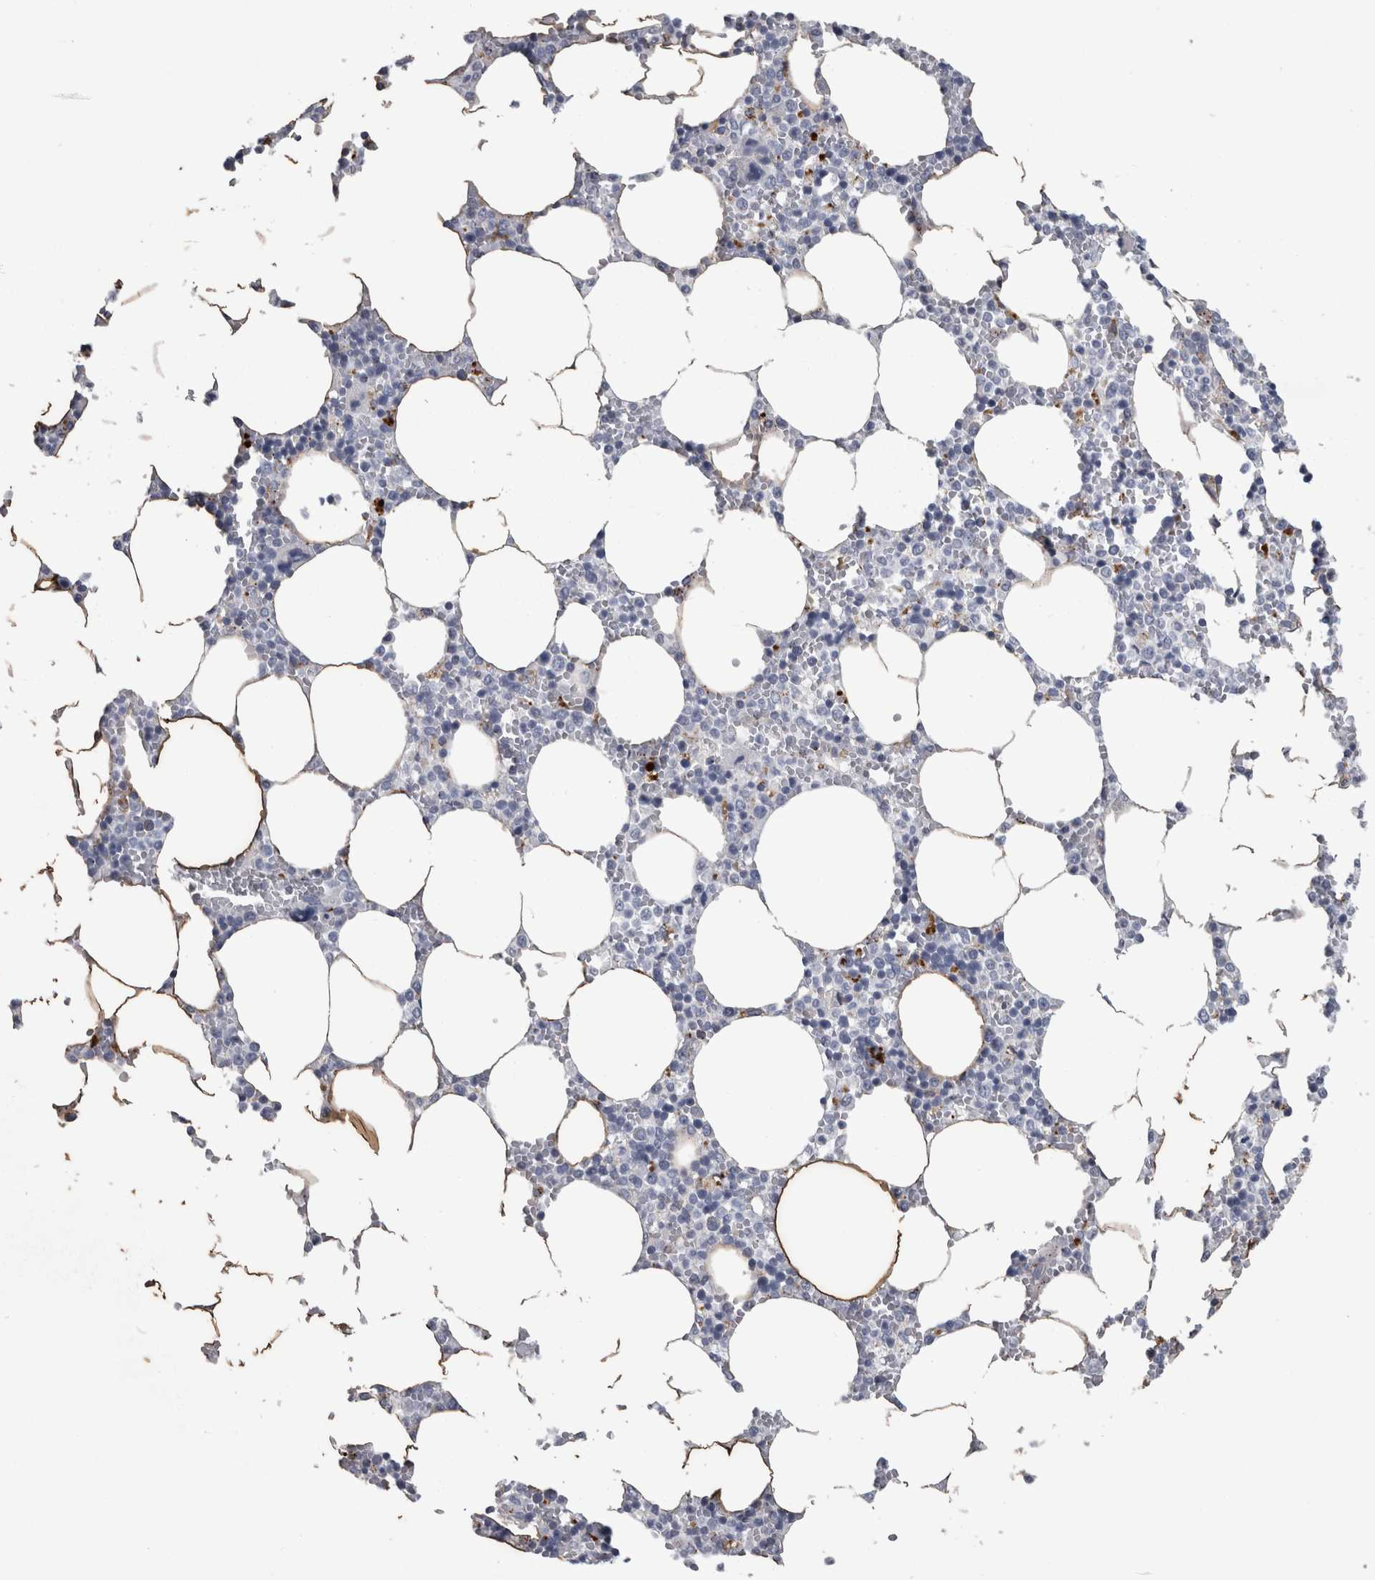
{"staining": {"intensity": "negative", "quantity": "none", "location": "none"}, "tissue": "bone marrow", "cell_type": "Hematopoietic cells", "image_type": "normal", "snomed": [{"axis": "morphology", "description": "Normal tissue, NOS"}, {"axis": "topography", "description": "Bone marrow"}], "caption": "DAB (3,3'-diaminobenzidine) immunohistochemical staining of unremarkable human bone marrow exhibits no significant expression in hematopoietic cells. The staining is performed using DAB brown chromogen with nuclei counter-stained in using hematoxylin.", "gene": "DPP7", "patient": {"sex": "male", "age": 70}}